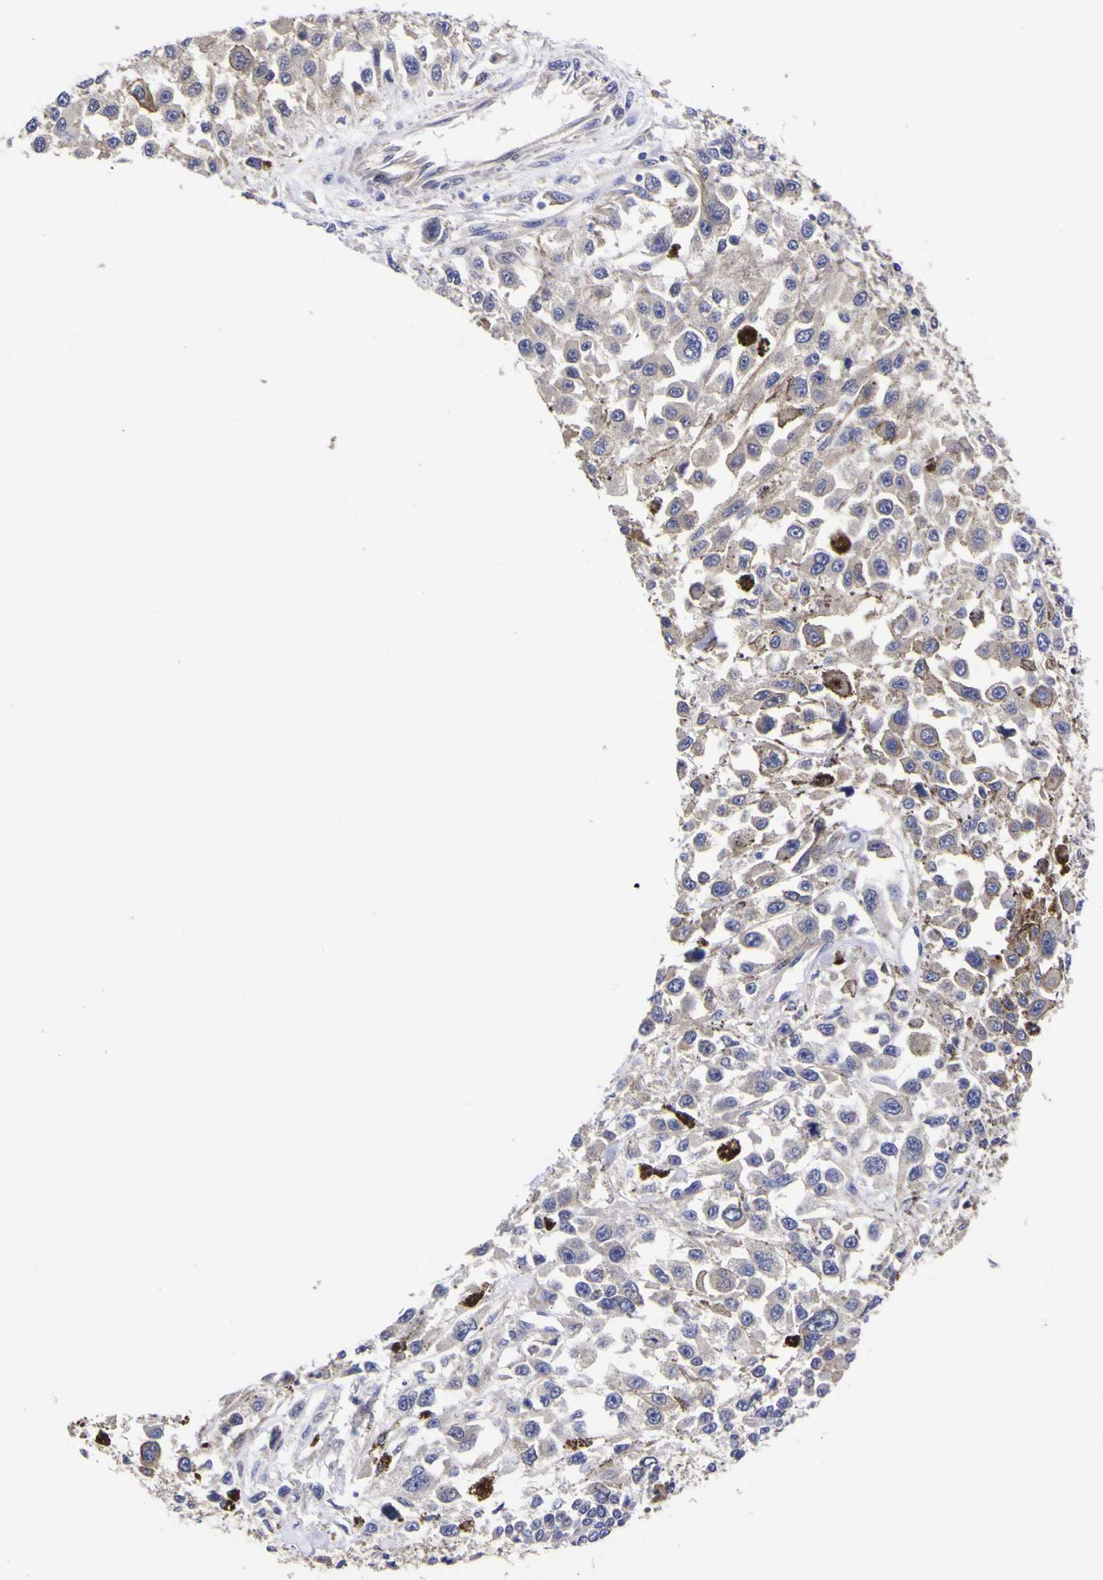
{"staining": {"intensity": "strong", "quantity": "<25%", "location": "cytoplasmic/membranous"}, "tissue": "melanoma", "cell_type": "Tumor cells", "image_type": "cancer", "snomed": [{"axis": "morphology", "description": "Malignant melanoma, Metastatic site"}, {"axis": "topography", "description": "Lymph node"}], "caption": "Approximately <25% of tumor cells in melanoma display strong cytoplasmic/membranous protein positivity as visualized by brown immunohistochemical staining.", "gene": "MAPK14", "patient": {"sex": "male", "age": 59}}